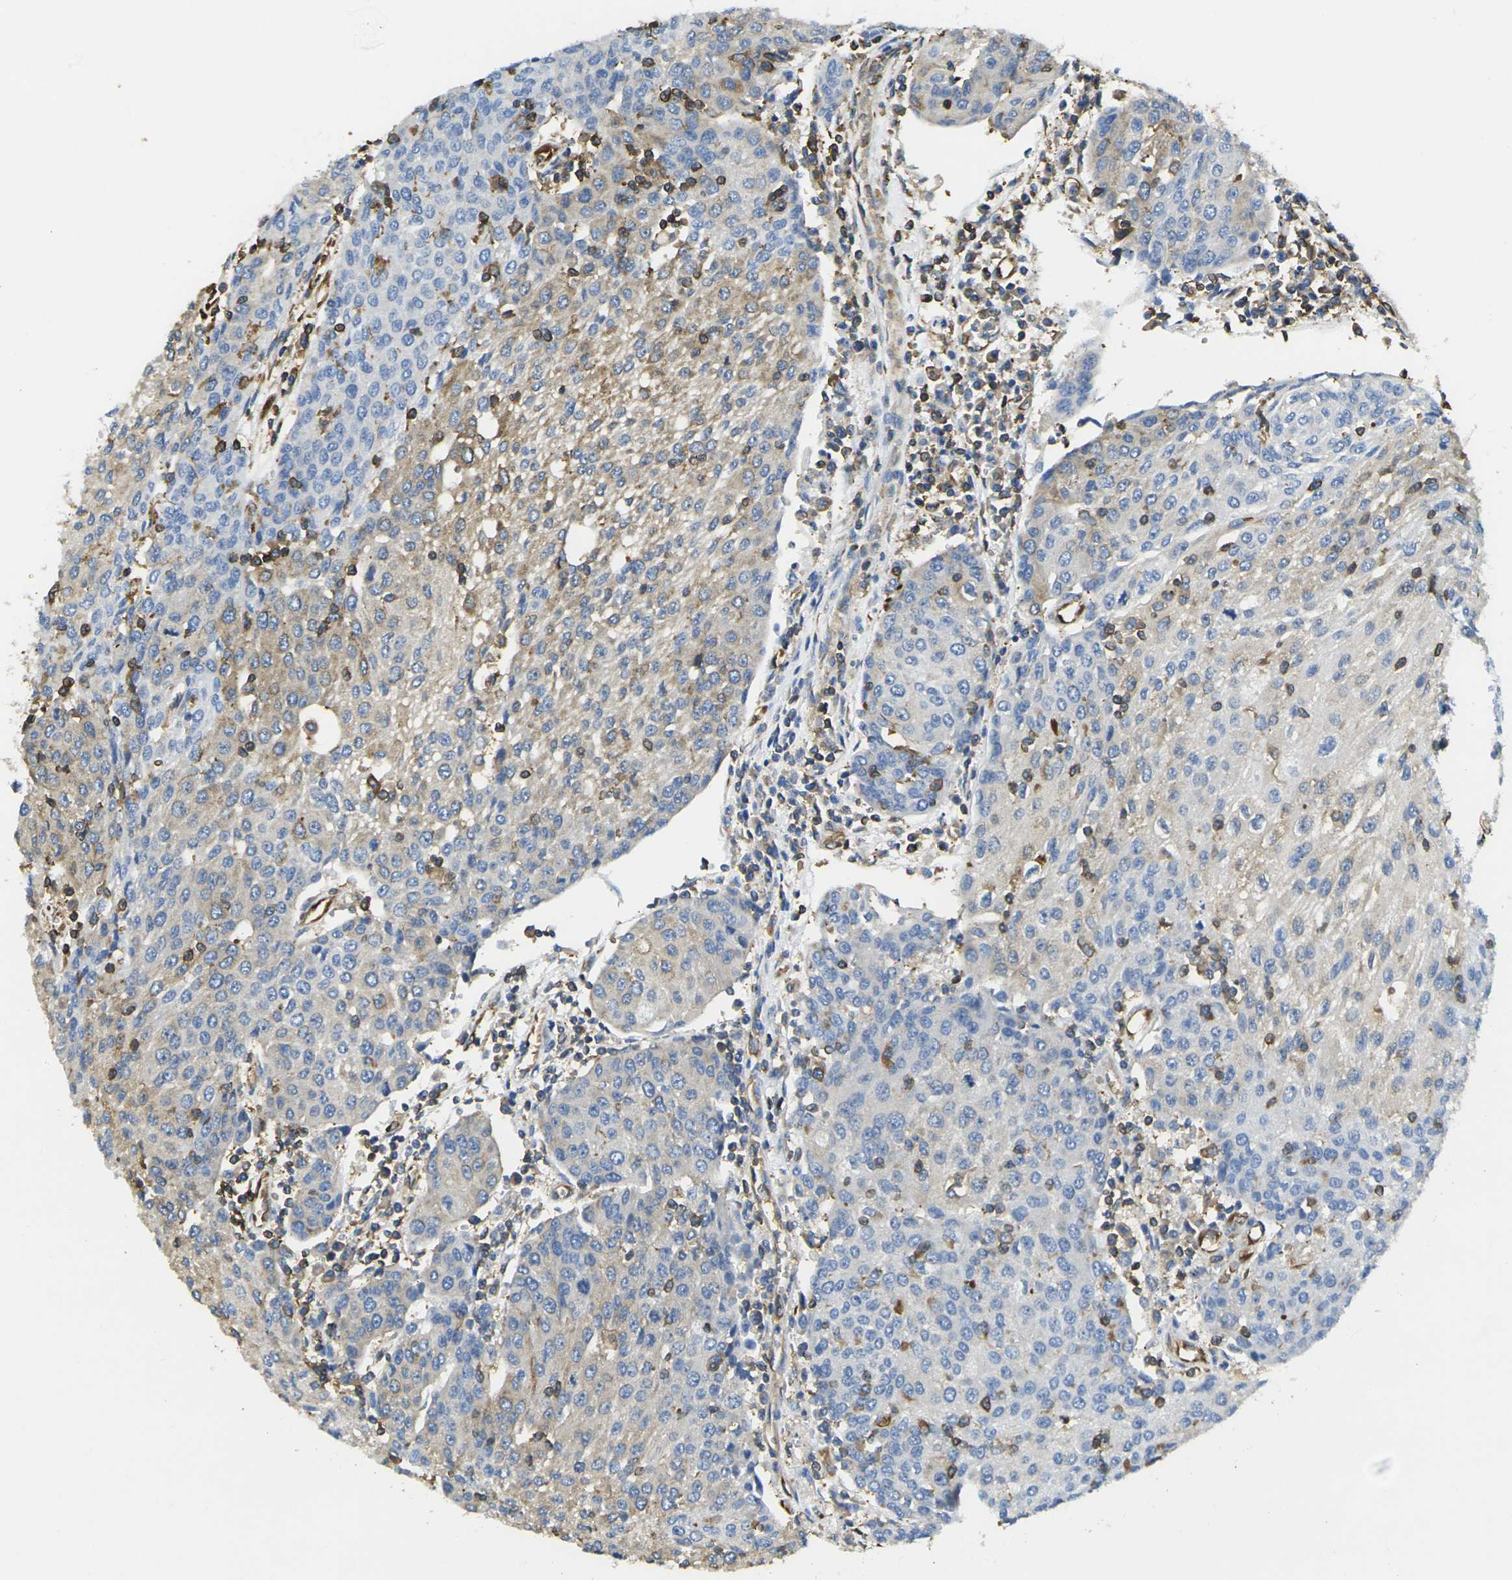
{"staining": {"intensity": "weak", "quantity": "25%-75%", "location": "cytoplasmic/membranous"}, "tissue": "urothelial cancer", "cell_type": "Tumor cells", "image_type": "cancer", "snomed": [{"axis": "morphology", "description": "Urothelial carcinoma, High grade"}, {"axis": "topography", "description": "Urinary bladder"}], "caption": "IHC of urothelial carcinoma (high-grade) exhibits low levels of weak cytoplasmic/membranous positivity in about 25%-75% of tumor cells.", "gene": "FAM110D", "patient": {"sex": "female", "age": 85}}